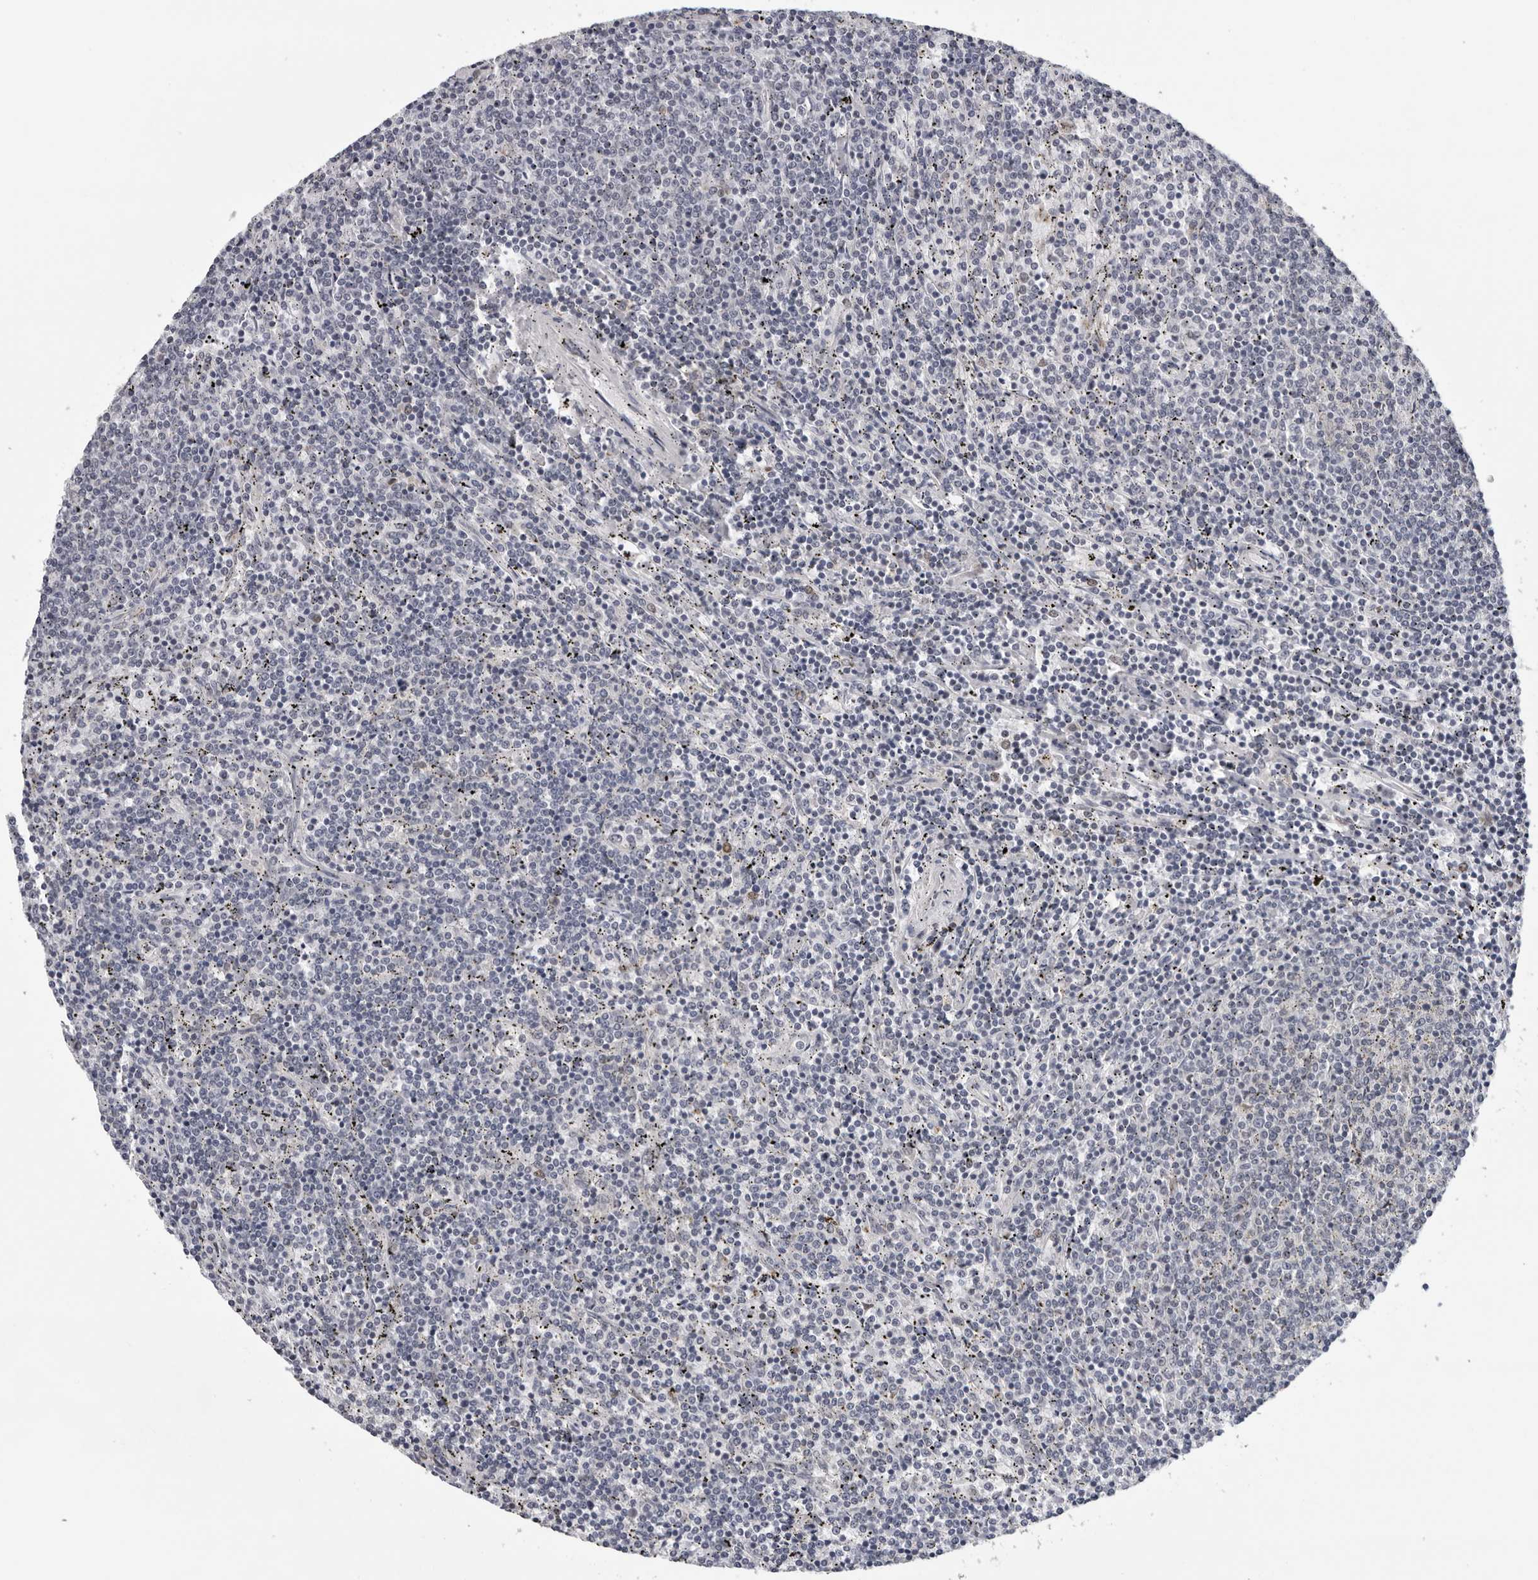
{"staining": {"intensity": "negative", "quantity": "none", "location": "none"}, "tissue": "lymphoma", "cell_type": "Tumor cells", "image_type": "cancer", "snomed": [{"axis": "morphology", "description": "Malignant lymphoma, non-Hodgkin's type, Low grade"}, {"axis": "topography", "description": "Spleen"}], "caption": "A high-resolution histopathology image shows immunohistochemistry staining of lymphoma, which shows no significant expression in tumor cells. Nuclei are stained in blue.", "gene": "CPT2", "patient": {"sex": "female", "age": 50}}